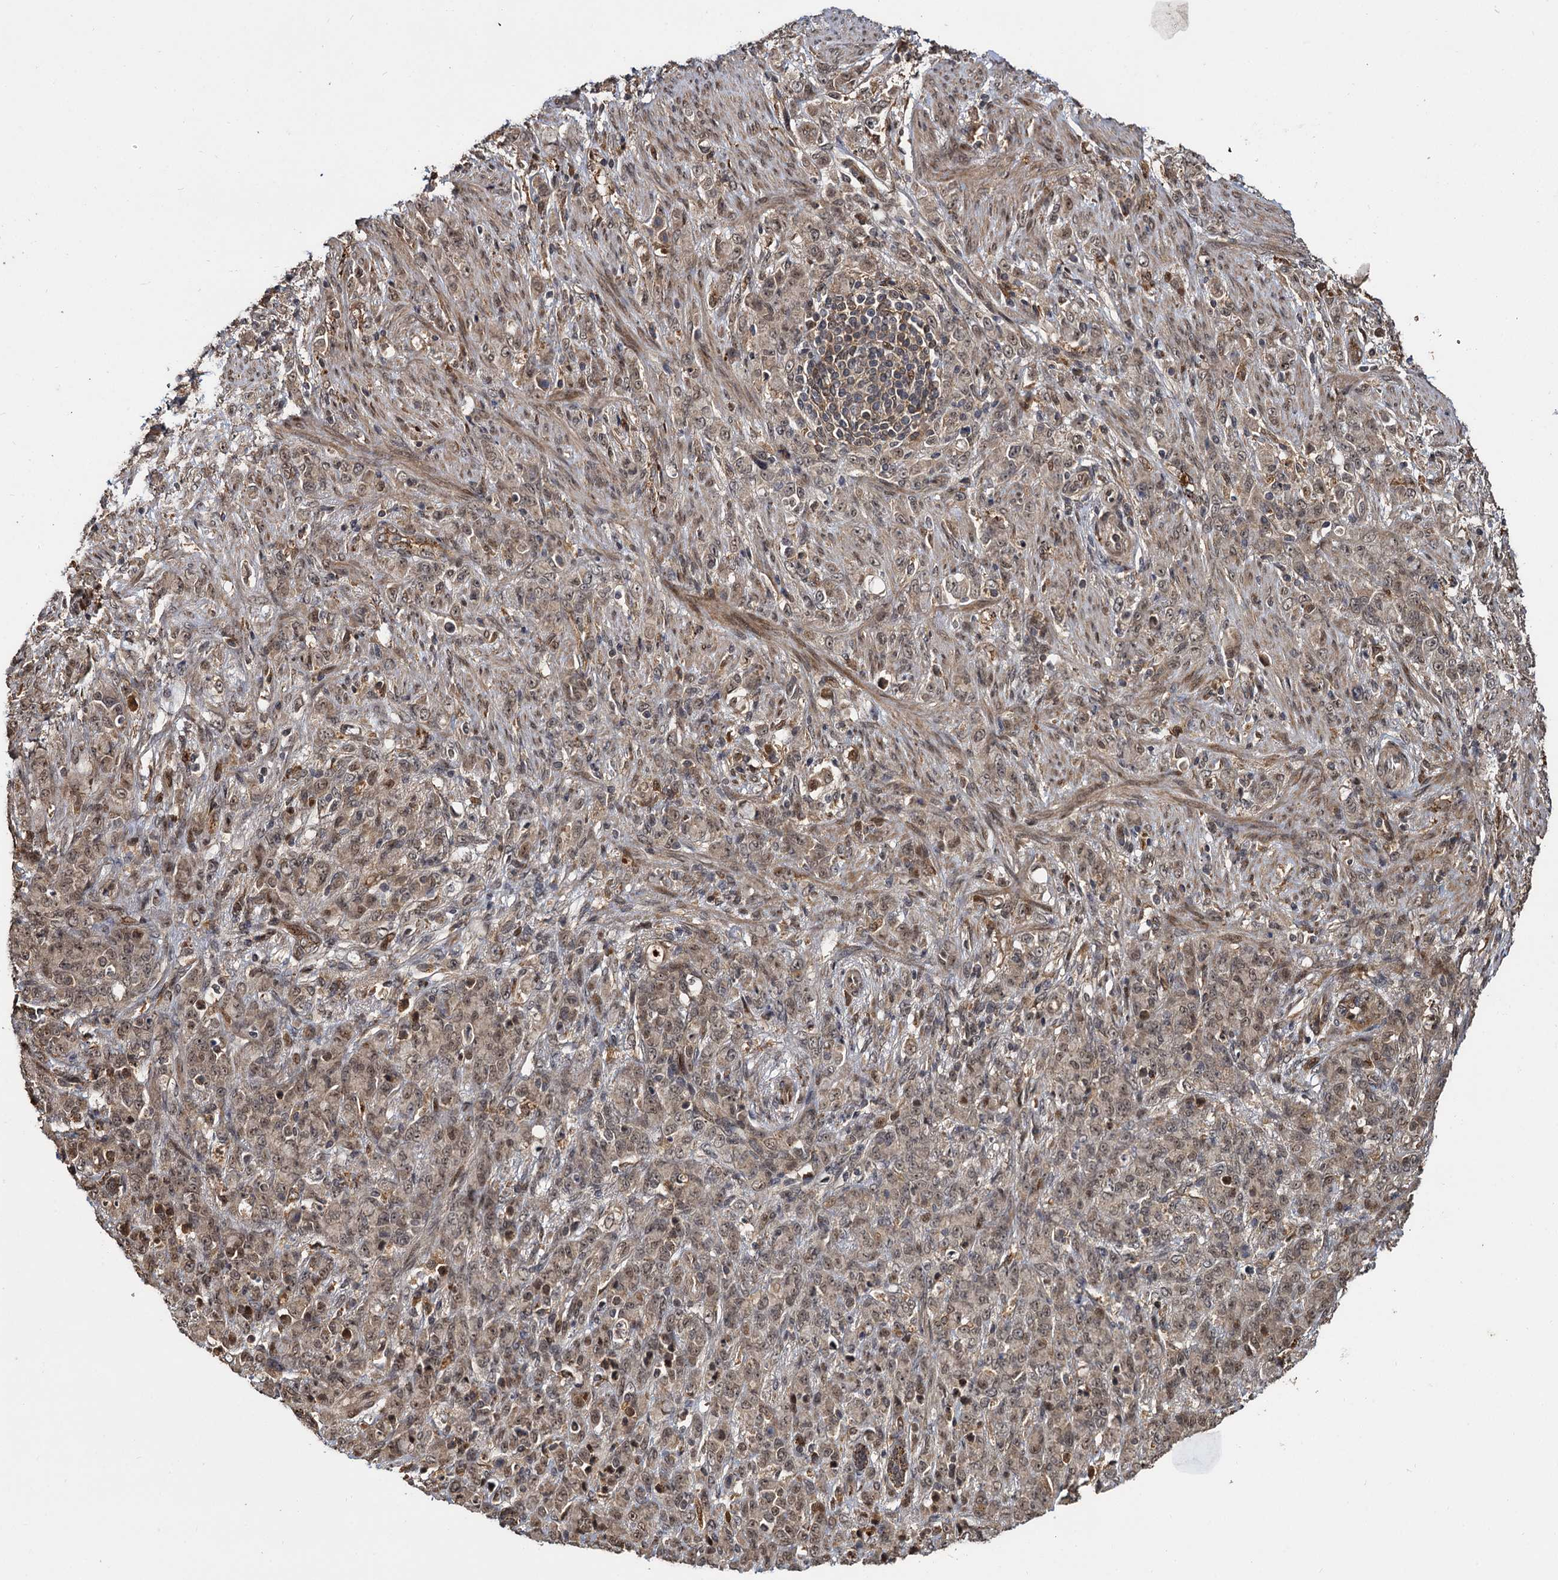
{"staining": {"intensity": "weak", "quantity": "25%-75%", "location": "nuclear"}, "tissue": "stomach cancer", "cell_type": "Tumor cells", "image_type": "cancer", "snomed": [{"axis": "morphology", "description": "Adenocarcinoma, NOS"}, {"axis": "topography", "description": "Stomach"}], "caption": "This micrograph displays IHC staining of human adenocarcinoma (stomach), with low weak nuclear positivity in about 25%-75% of tumor cells.", "gene": "CEP192", "patient": {"sex": "female", "age": 79}}